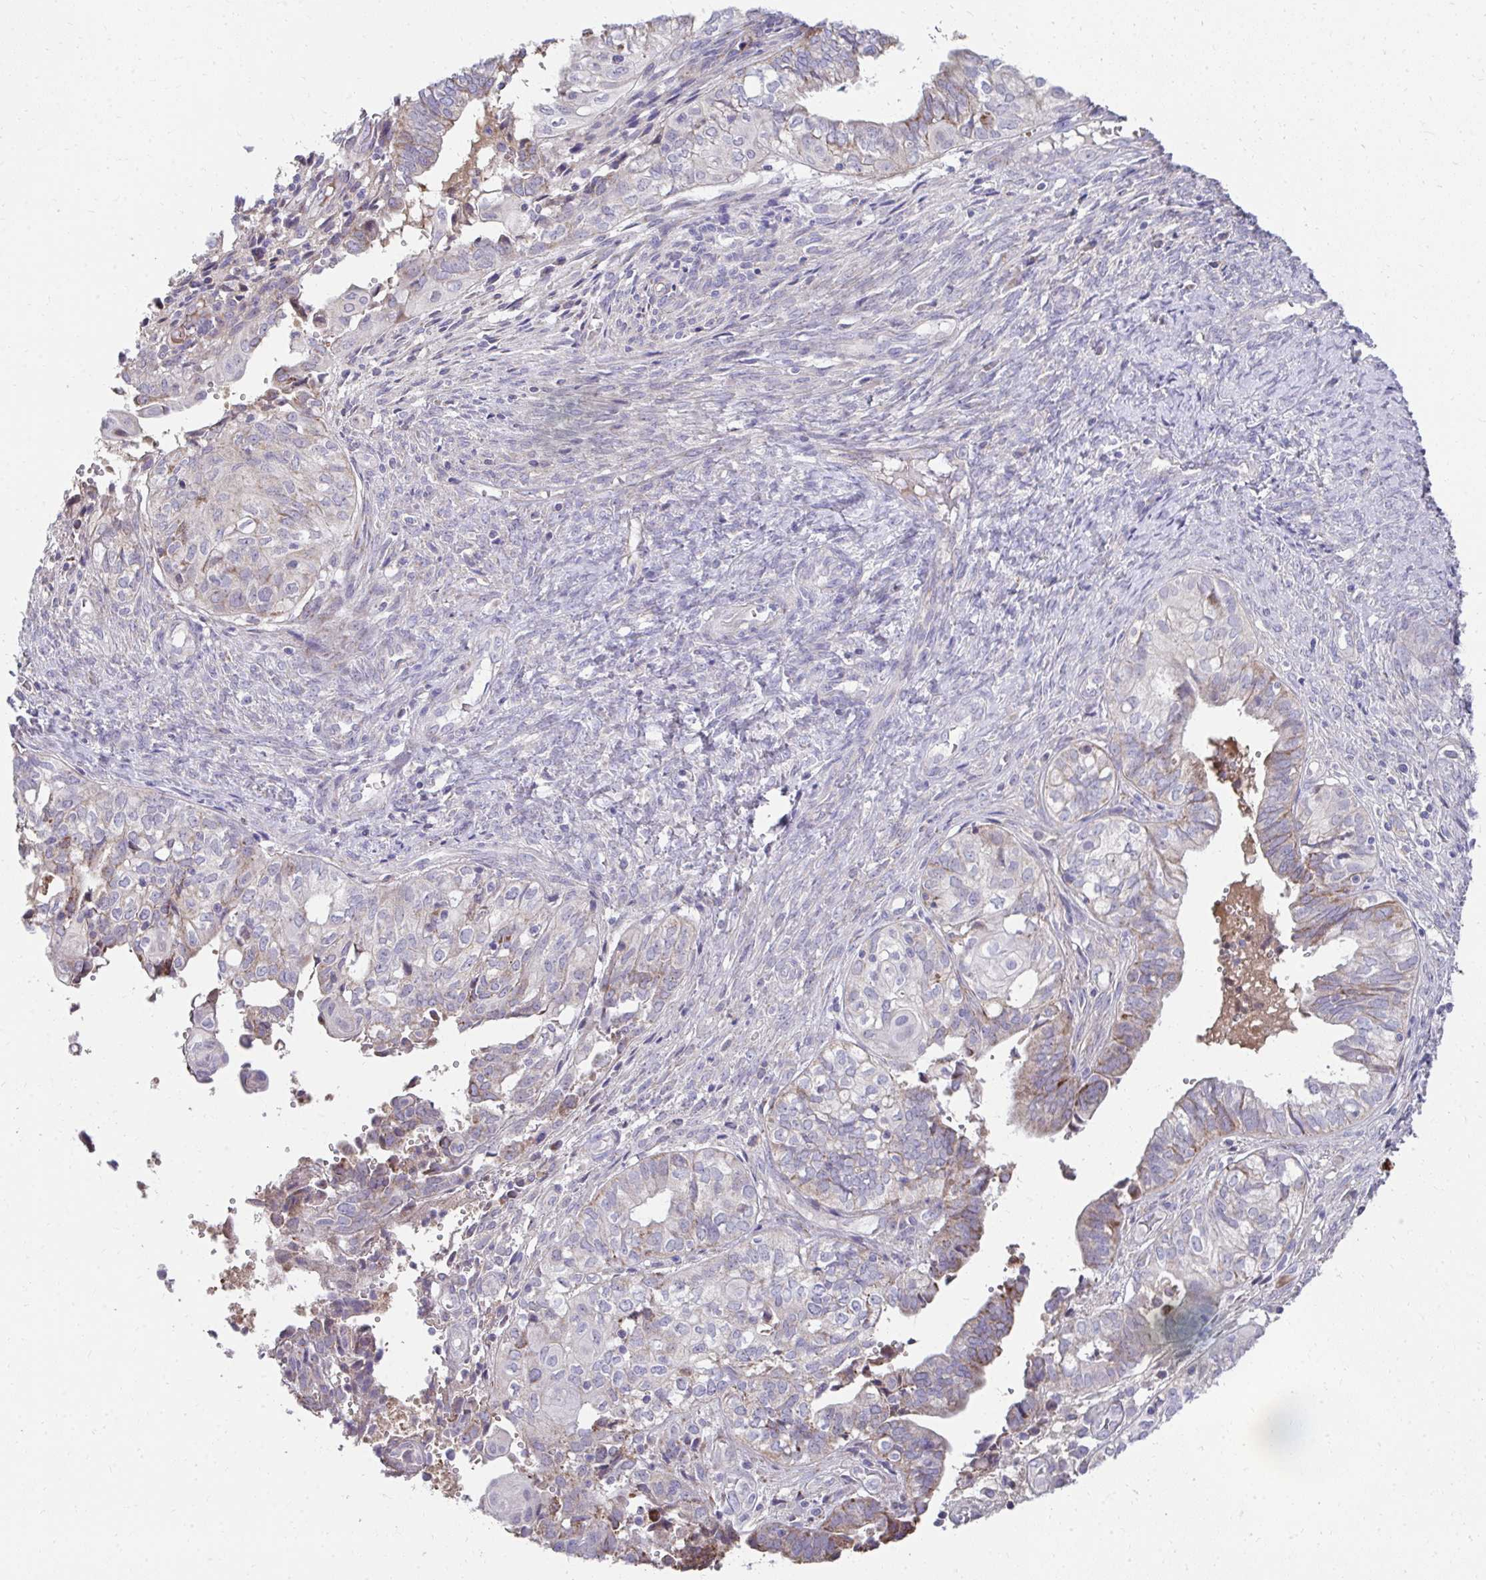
{"staining": {"intensity": "moderate", "quantity": "<25%", "location": "cytoplasmic/membranous"}, "tissue": "ovarian cancer", "cell_type": "Tumor cells", "image_type": "cancer", "snomed": [{"axis": "morphology", "description": "Carcinoma, endometroid"}, {"axis": "topography", "description": "Ovary"}], "caption": "Tumor cells display low levels of moderate cytoplasmic/membranous staining in about <25% of cells in endometroid carcinoma (ovarian). (DAB (3,3'-diaminobenzidine) IHC, brown staining for protein, blue staining for nuclei).", "gene": "PRRG3", "patient": {"sex": "female", "age": 64}}